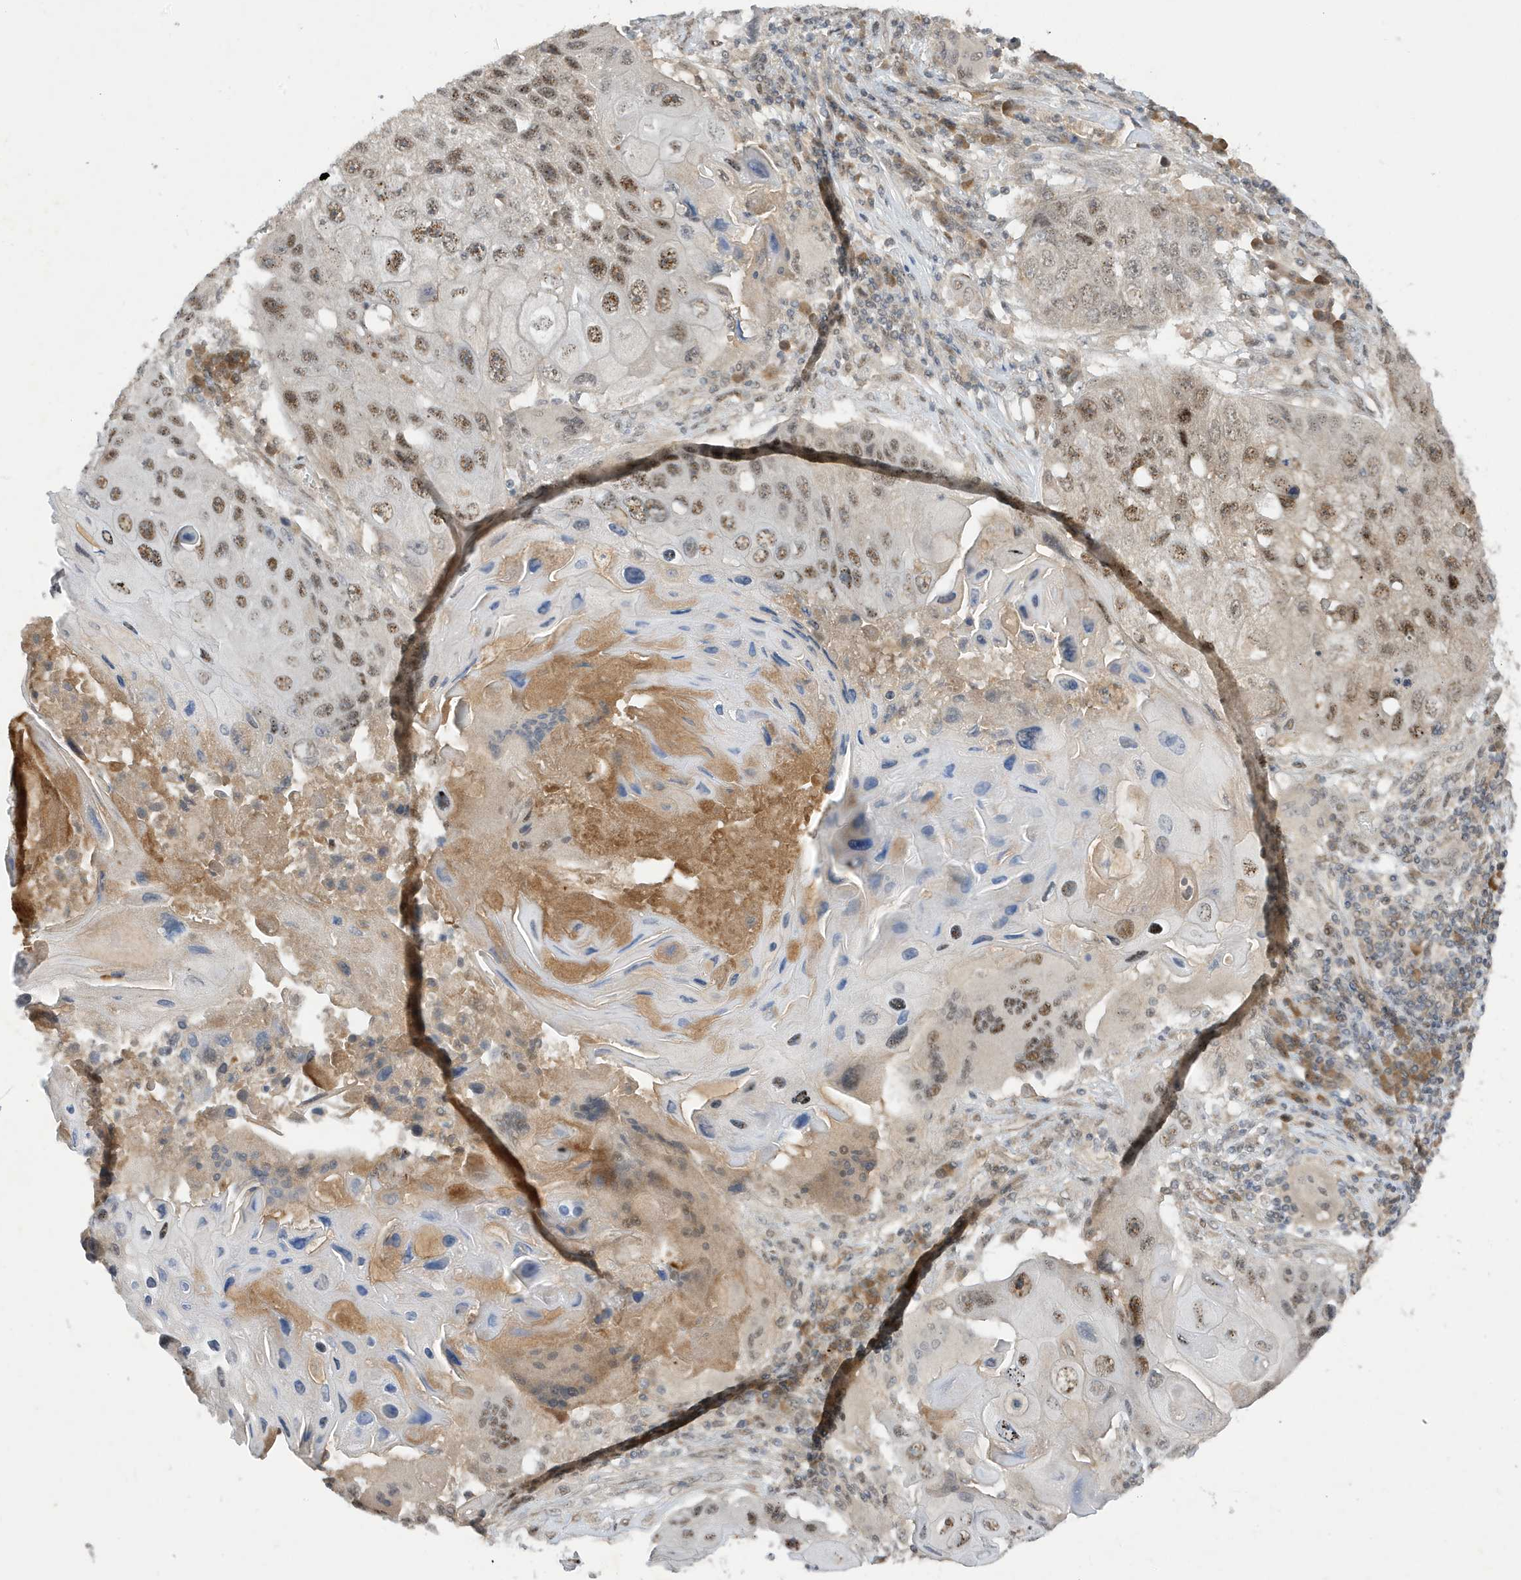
{"staining": {"intensity": "moderate", "quantity": ">75%", "location": "nuclear"}, "tissue": "lung cancer", "cell_type": "Tumor cells", "image_type": "cancer", "snomed": [{"axis": "morphology", "description": "Squamous cell carcinoma, NOS"}, {"axis": "topography", "description": "Lung"}], "caption": "High-power microscopy captured an immunohistochemistry (IHC) image of lung cancer (squamous cell carcinoma), revealing moderate nuclear positivity in about >75% of tumor cells. (IHC, brightfield microscopy, high magnification).", "gene": "MAST3", "patient": {"sex": "male", "age": 61}}